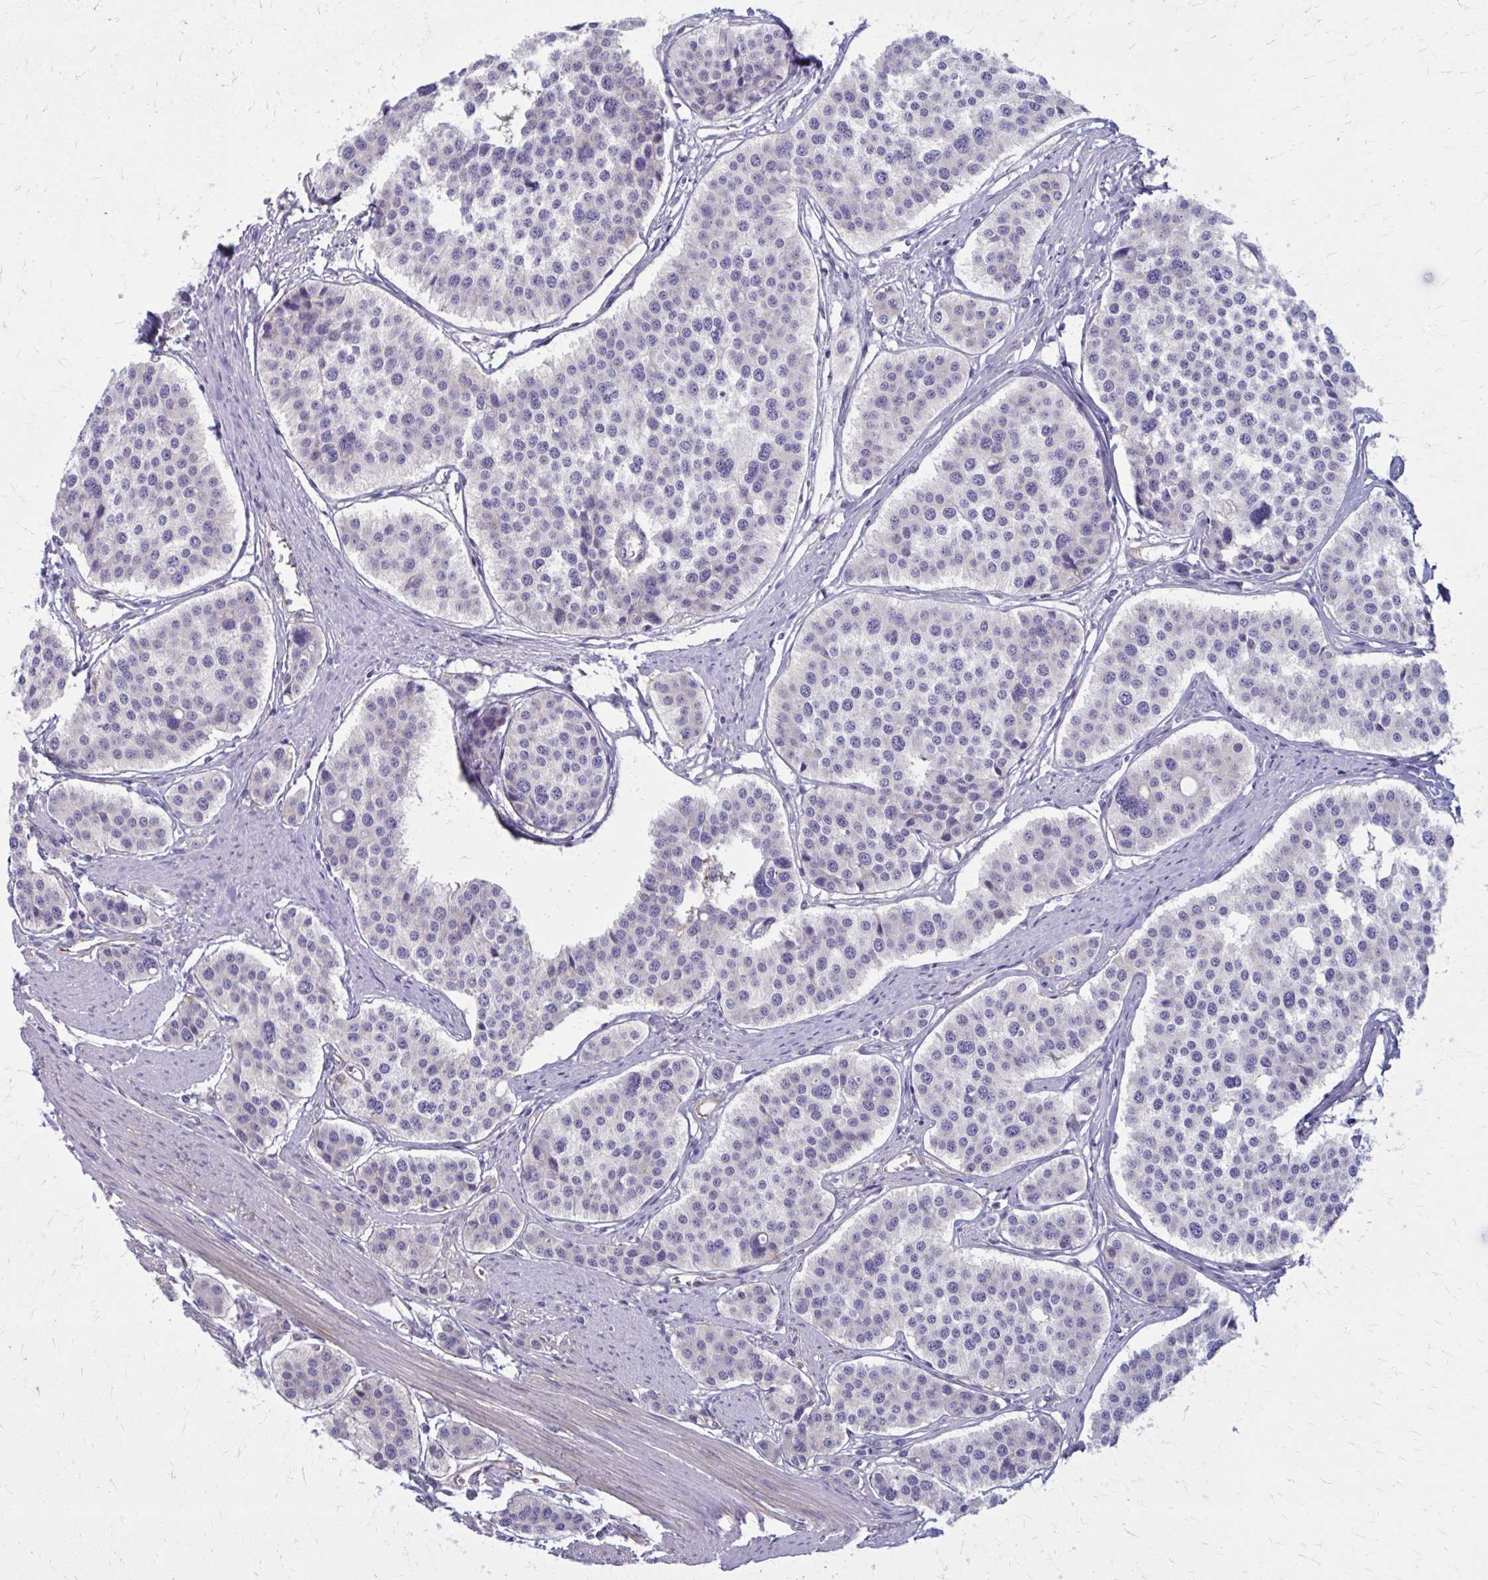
{"staining": {"intensity": "negative", "quantity": "none", "location": "none"}, "tissue": "carcinoid", "cell_type": "Tumor cells", "image_type": "cancer", "snomed": [{"axis": "morphology", "description": "Carcinoid, malignant, NOS"}, {"axis": "topography", "description": "Small intestine"}], "caption": "A high-resolution photomicrograph shows IHC staining of carcinoid, which exhibits no significant staining in tumor cells.", "gene": "ZDHHC7", "patient": {"sex": "male", "age": 60}}